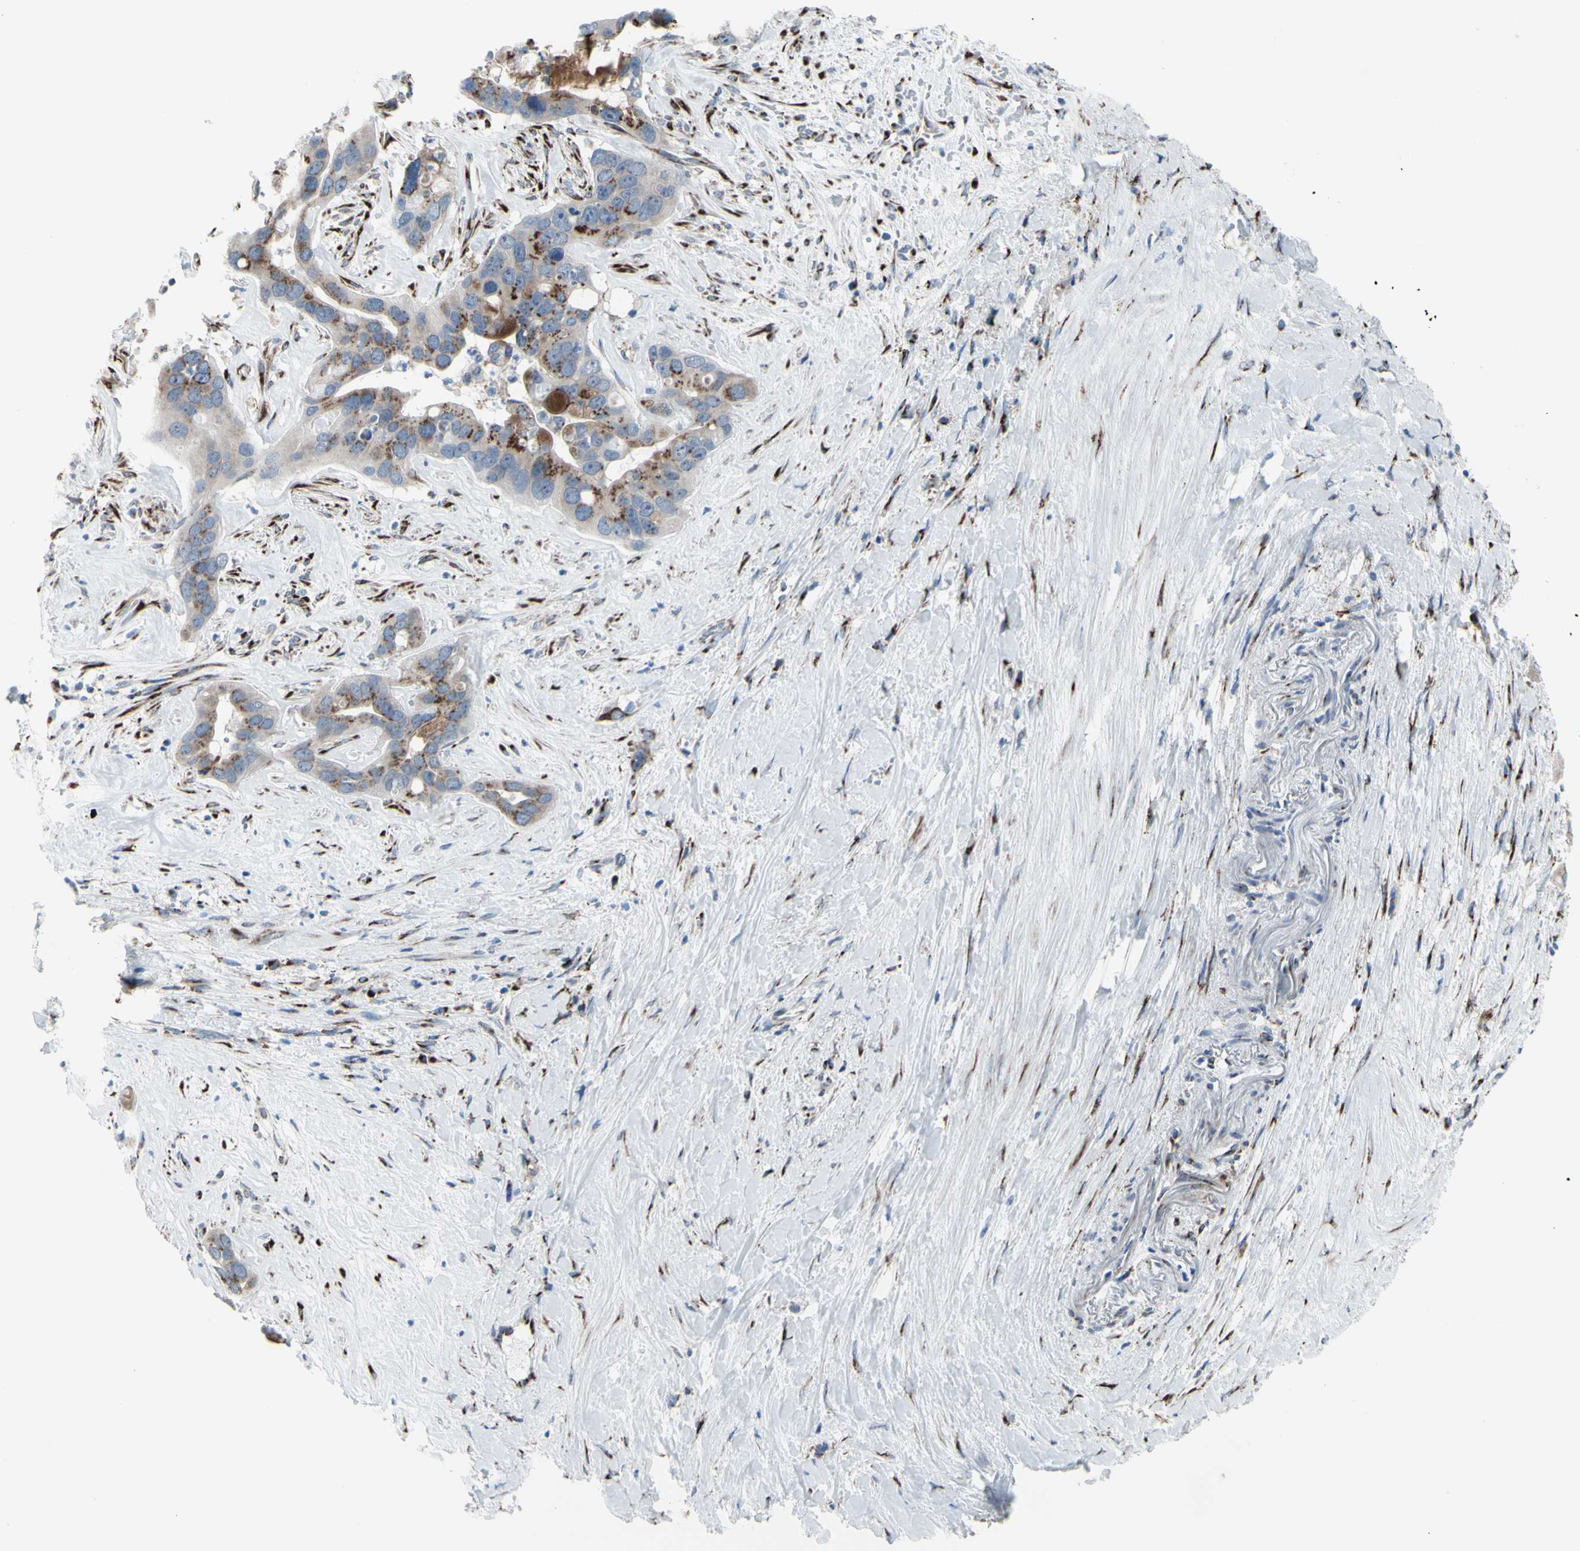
{"staining": {"intensity": "strong", "quantity": "25%-75%", "location": "cytoplasmic/membranous"}, "tissue": "liver cancer", "cell_type": "Tumor cells", "image_type": "cancer", "snomed": [{"axis": "morphology", "description": "Cholangiocarcinoma"}, {"axis": "topography", "description": "Liver"}], "caption": "A high amount of strong cytoplasmic/membranous expression is present in about 25%-75% of tumor cells in cholangiocarcinoma (liver) tissue. Nuclei are stained in blue.", "gene": "GLG1", "patient": {"sex": "female", "age": 65}}